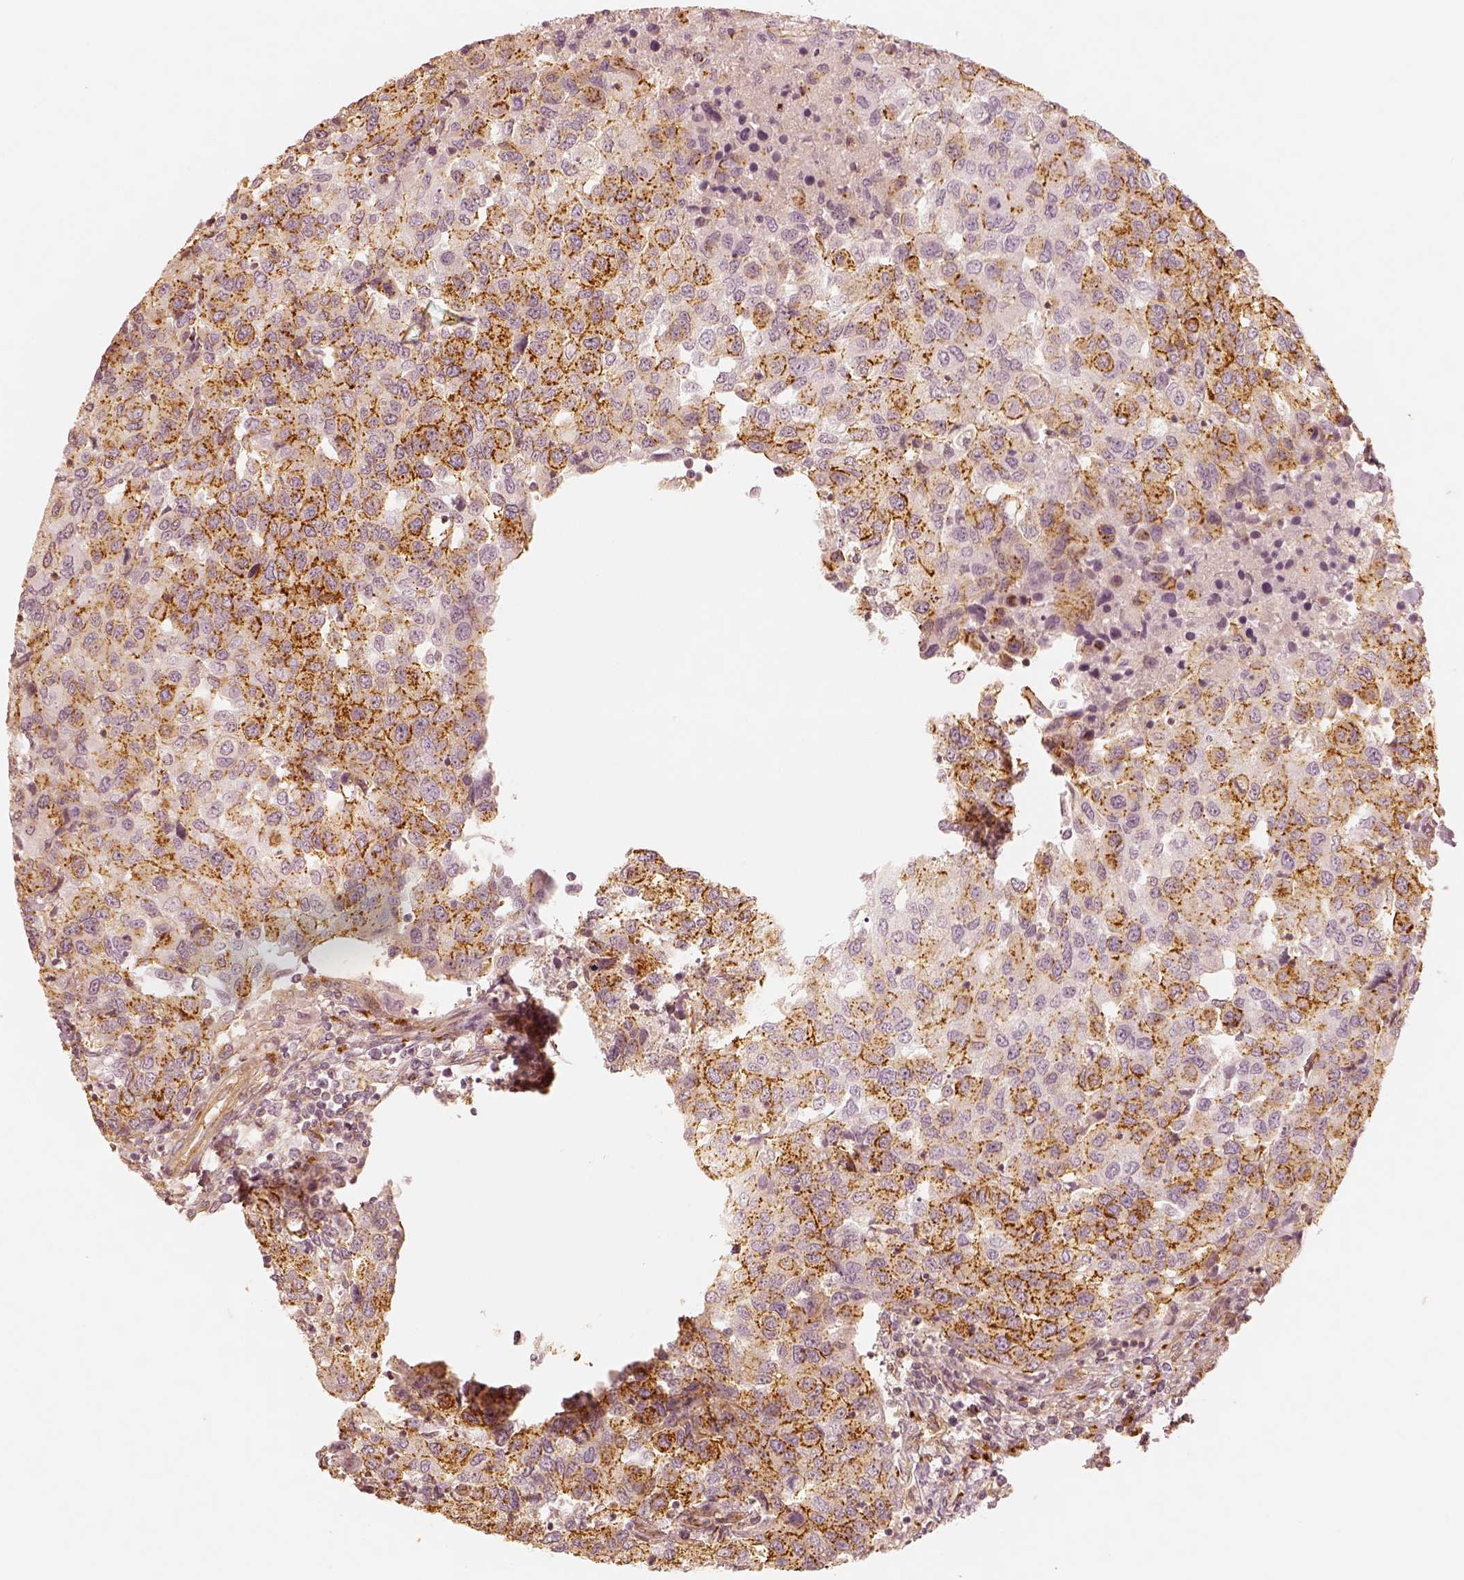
{"staining": {"intensity": "moderate", "quantity": "25%-75%", "location": "cytoplasmic/membranous"}, "tissue": "urothelial cancer", "cell_type": "Tumor cells", "image_type": "cancer", "snomed": [{"axis": "morphology", "description": "Urothelial carcinoma, High grade"}, {"axis": "topography", "description": "Urinary bladder"}], "caption": "High-grade urothelial carcinoma stained with a protein marker exhibits moderate staining in tumor cells.", "gene": "GORASP2", "patient": {"sex": "female", "age": 78}}